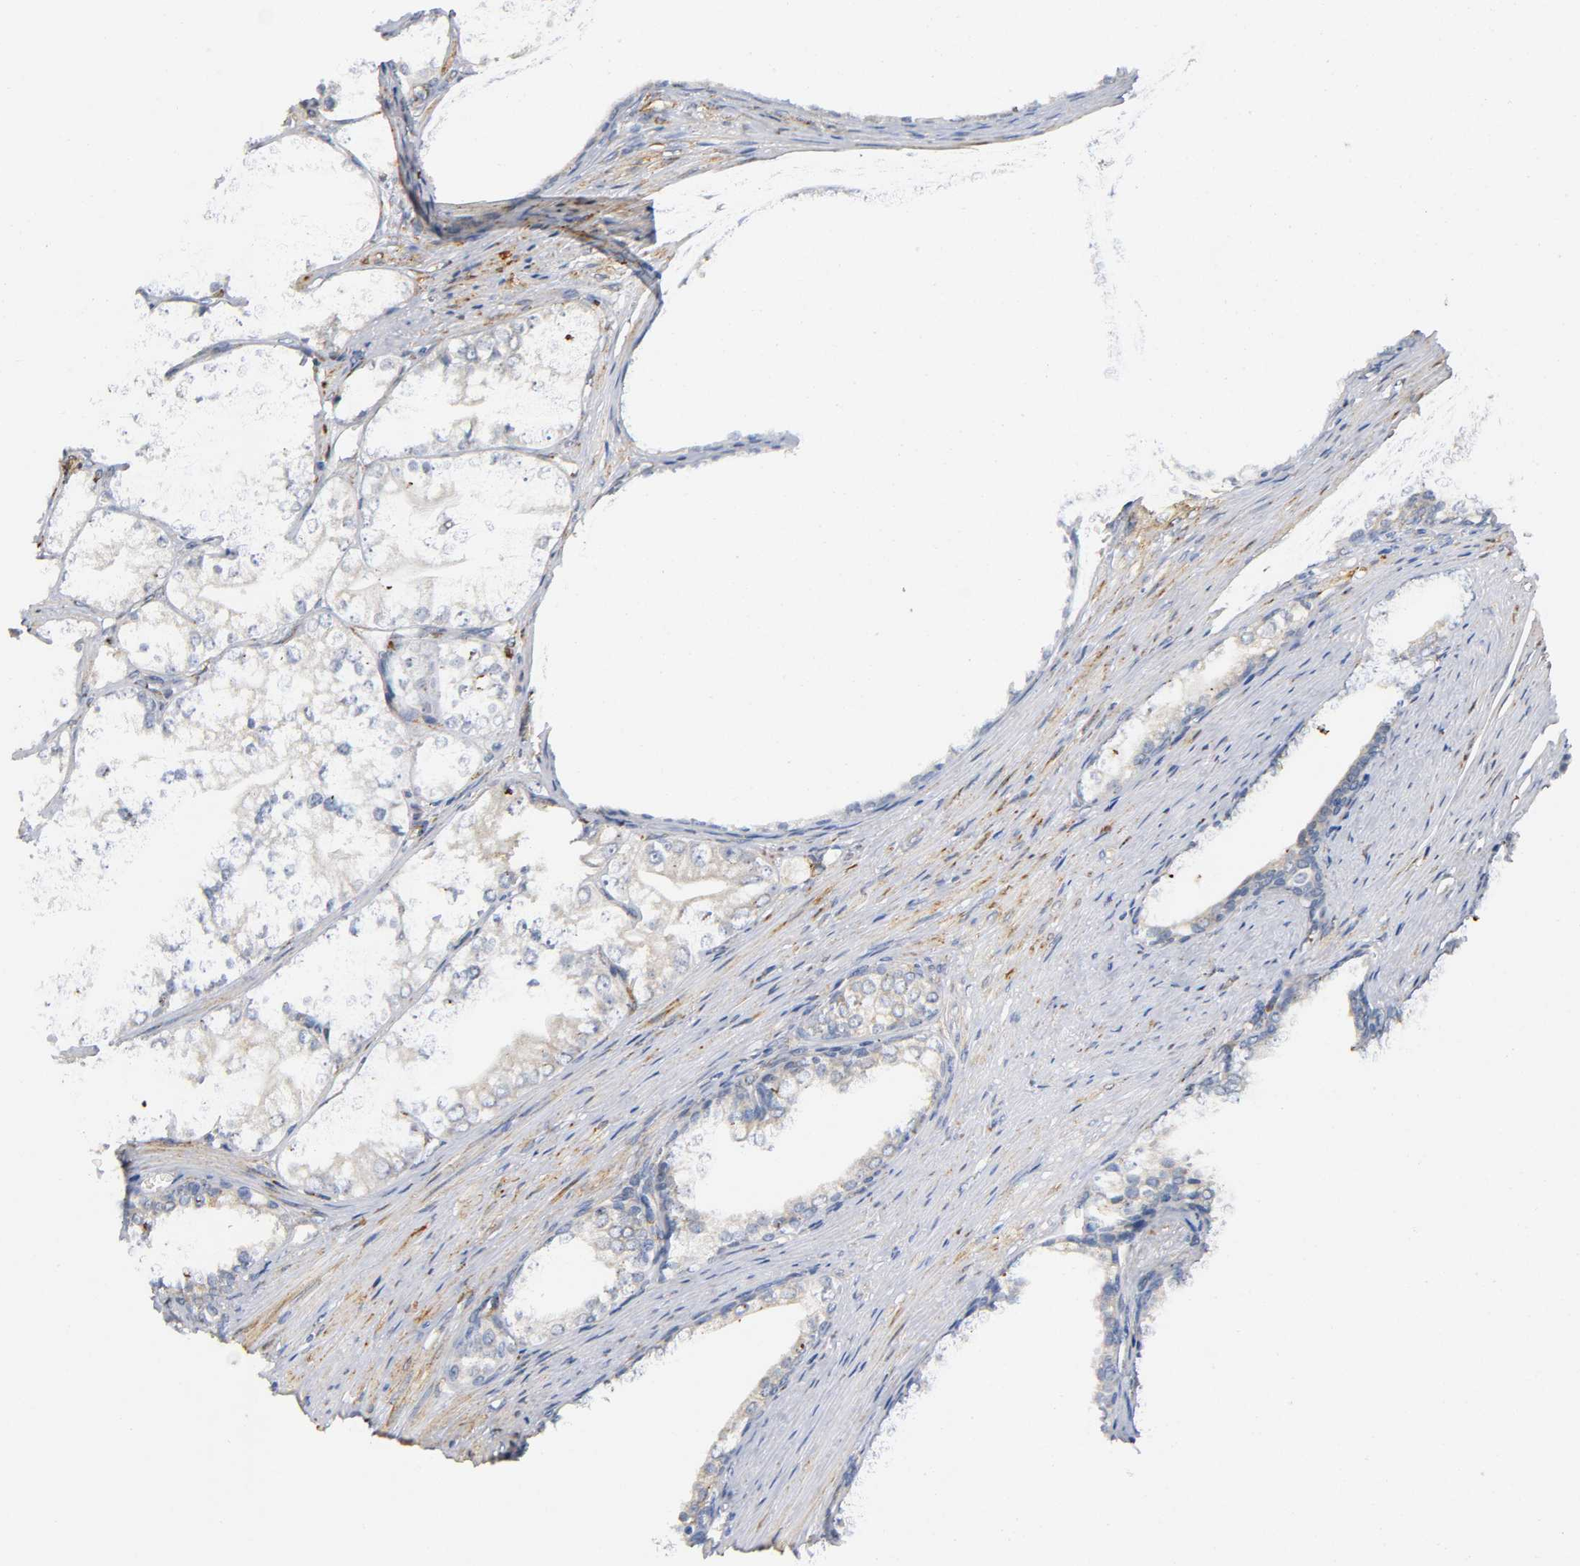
{"staining": {"intensity": "negative", "quantity": "none", "location": "none"}, "tissue": "prostate cancer", "cell_type": "Tumor cells", "image_type": "cancer", "snomed": [{"axis": "morphology", "description": "Adenocarcinoma, Low grade"}, {"axis": "topography", "description": "Prostate"}], "caption": "Immunohistochemistry (IHC) of human prostate low-grade adenocarcinoma demonstrates no staining in tumor cells. (DAB (3,3'-diaminobenzidine) immunohistochemistry (IHC) with hematoxylin counter stain).", "gene": "SOS2", "patient": {"sex": "male", "age": 69}}